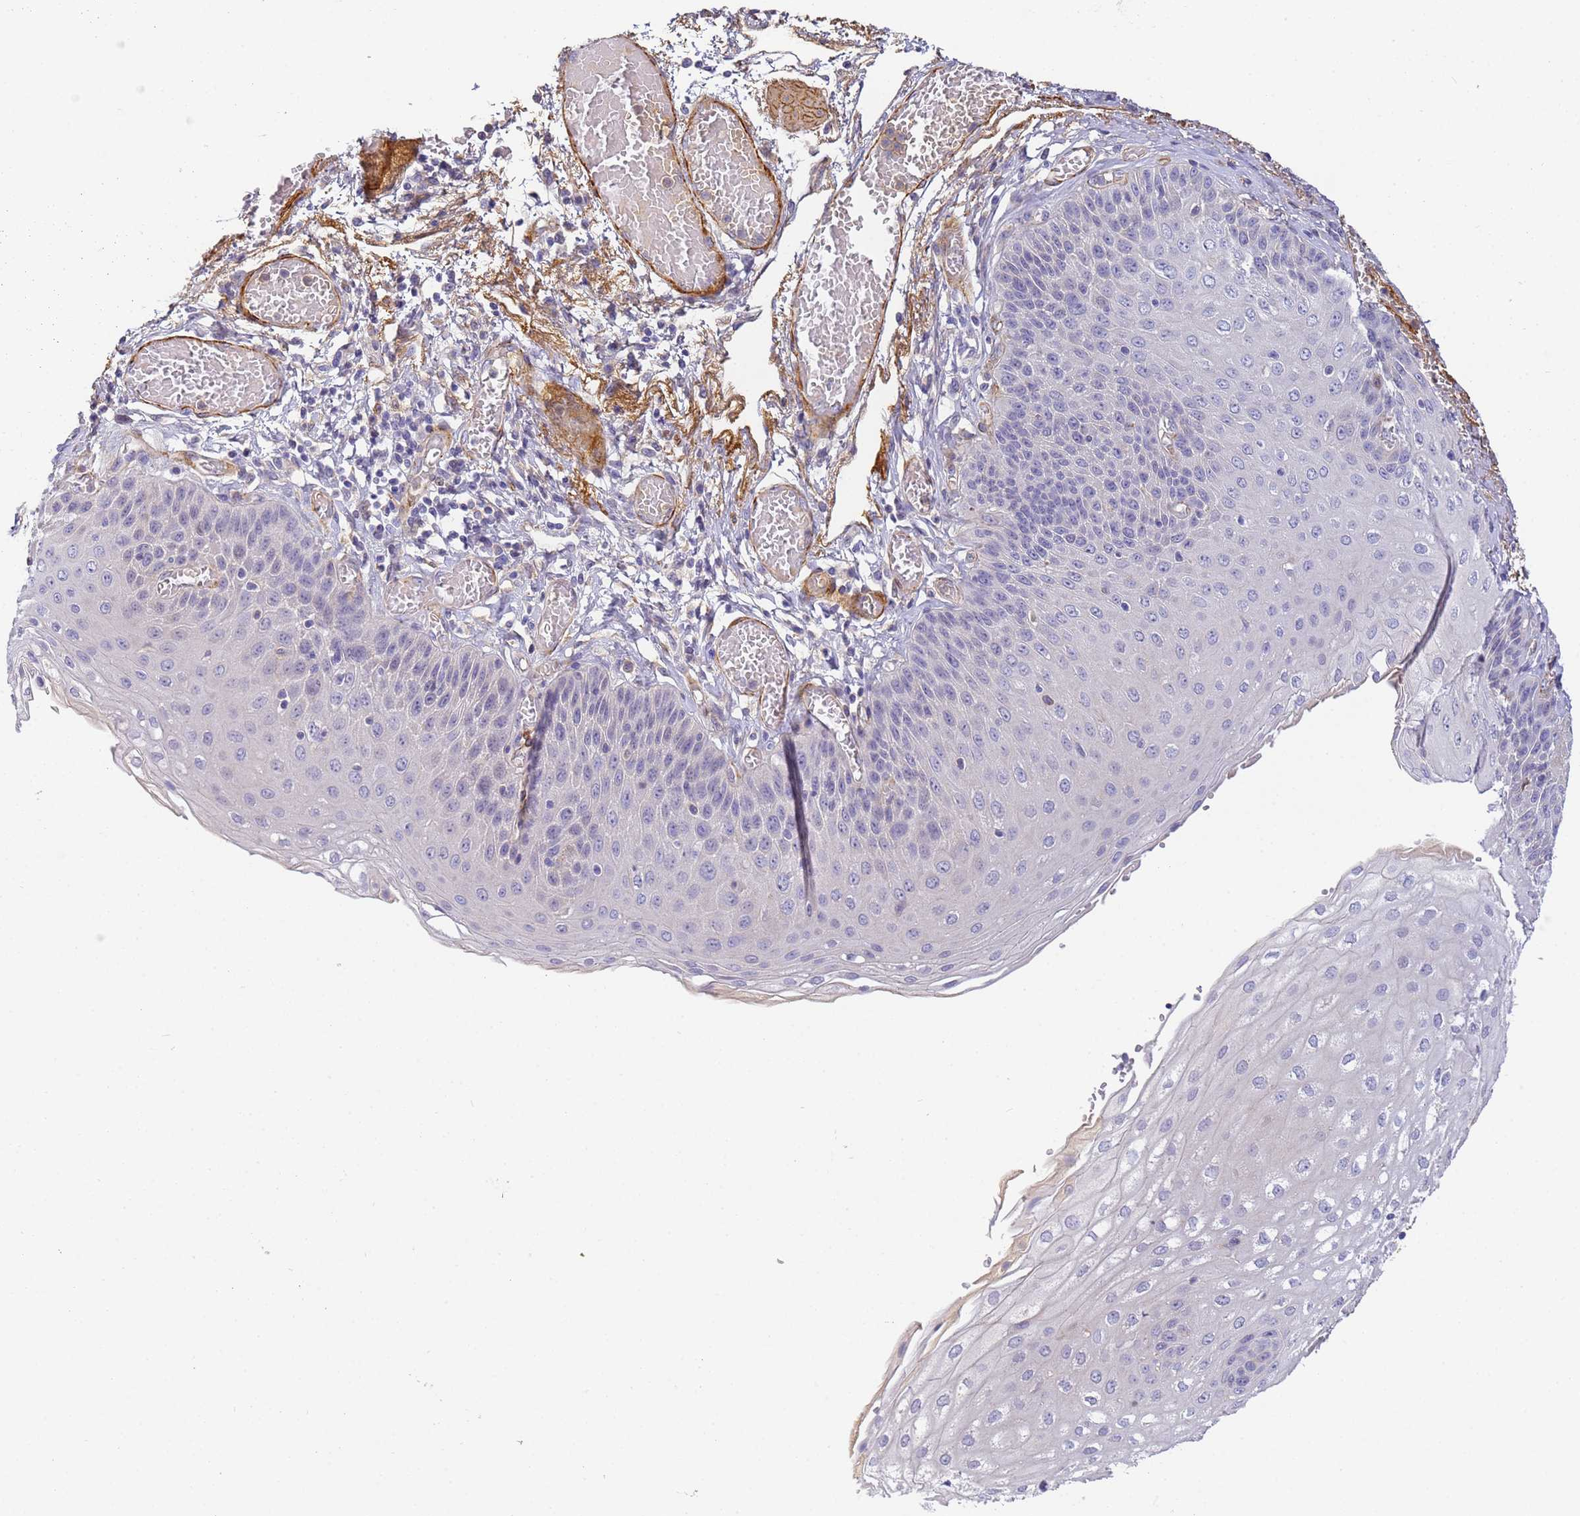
{"staining": {"intensity": "negative", "quantity": "none", "location": "none"}, "tissue": "esophagus", "cell_type": "Squamous epithelial cells", "image_type": "normal", "snomed": [{"axis": "morphology", "description": "Normal tissue, NOS"}, {"axis": "topography", "description": "Esophagus"}], "caption": "This is an IHC image of normal esophagus. There is no staining in squamous epithelial cells.", "gene": "CFHR1", "patient": {"sex": "male", "age": 81}}